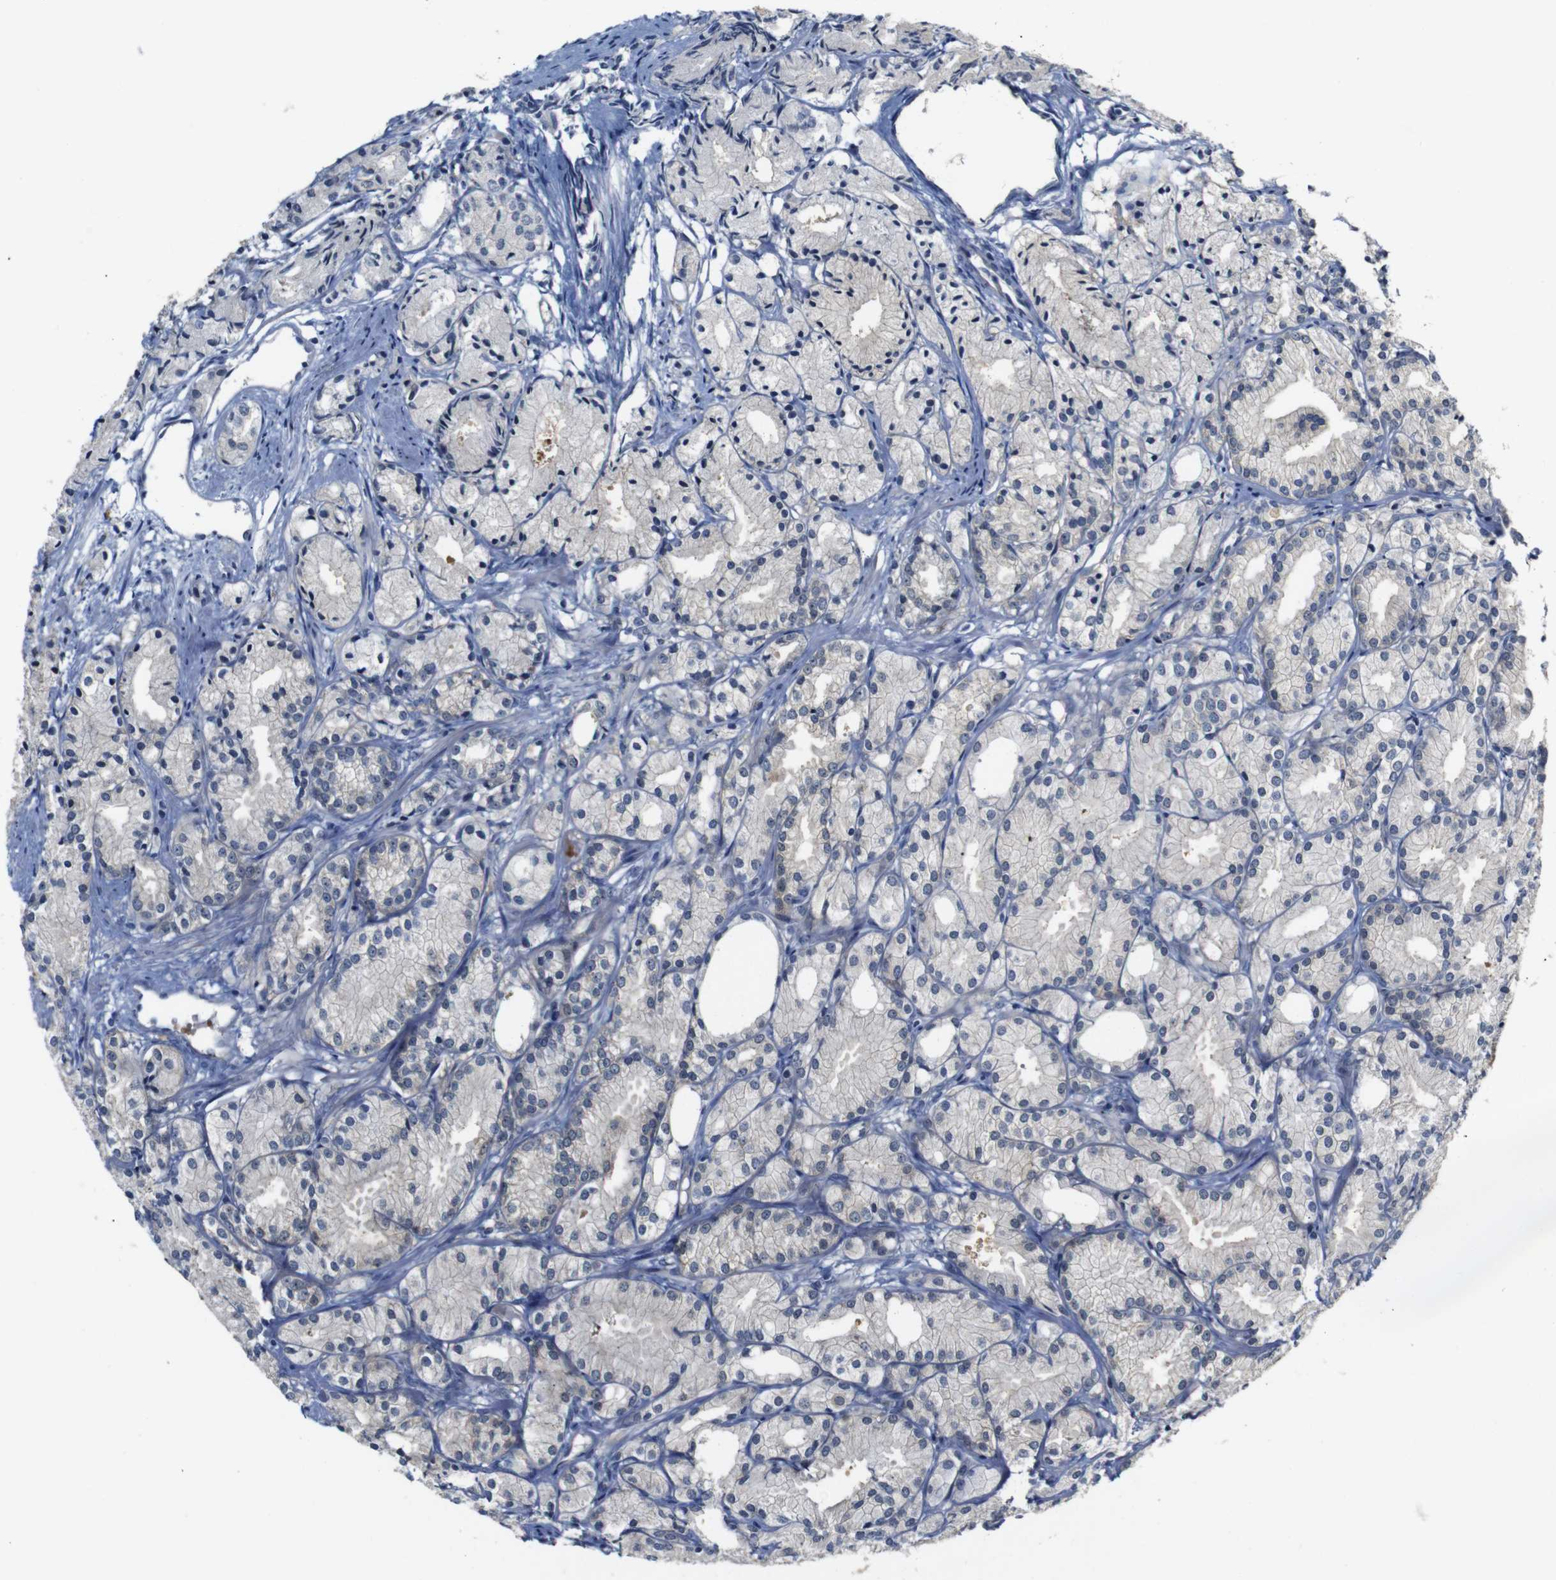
{"staining": {"intensity": "weak", "quantity": "<25%", "location": "cytoplasmic/membranous"}, "tissue": "prostate cancer", "cell_type": "Tumor cells", "image_type": "cancer", "snomed": [{"axis": "morphology", "description": "Adenocarcinoma, Low grade"}, {"axis": "topography", "description": "Prostate"}], "caption": "Protein analysis of prostate cancer exhibits no significant staining in tumor cells.", "gene": "TBC1D32", "patient": {"sex": "male", "age": 72}}